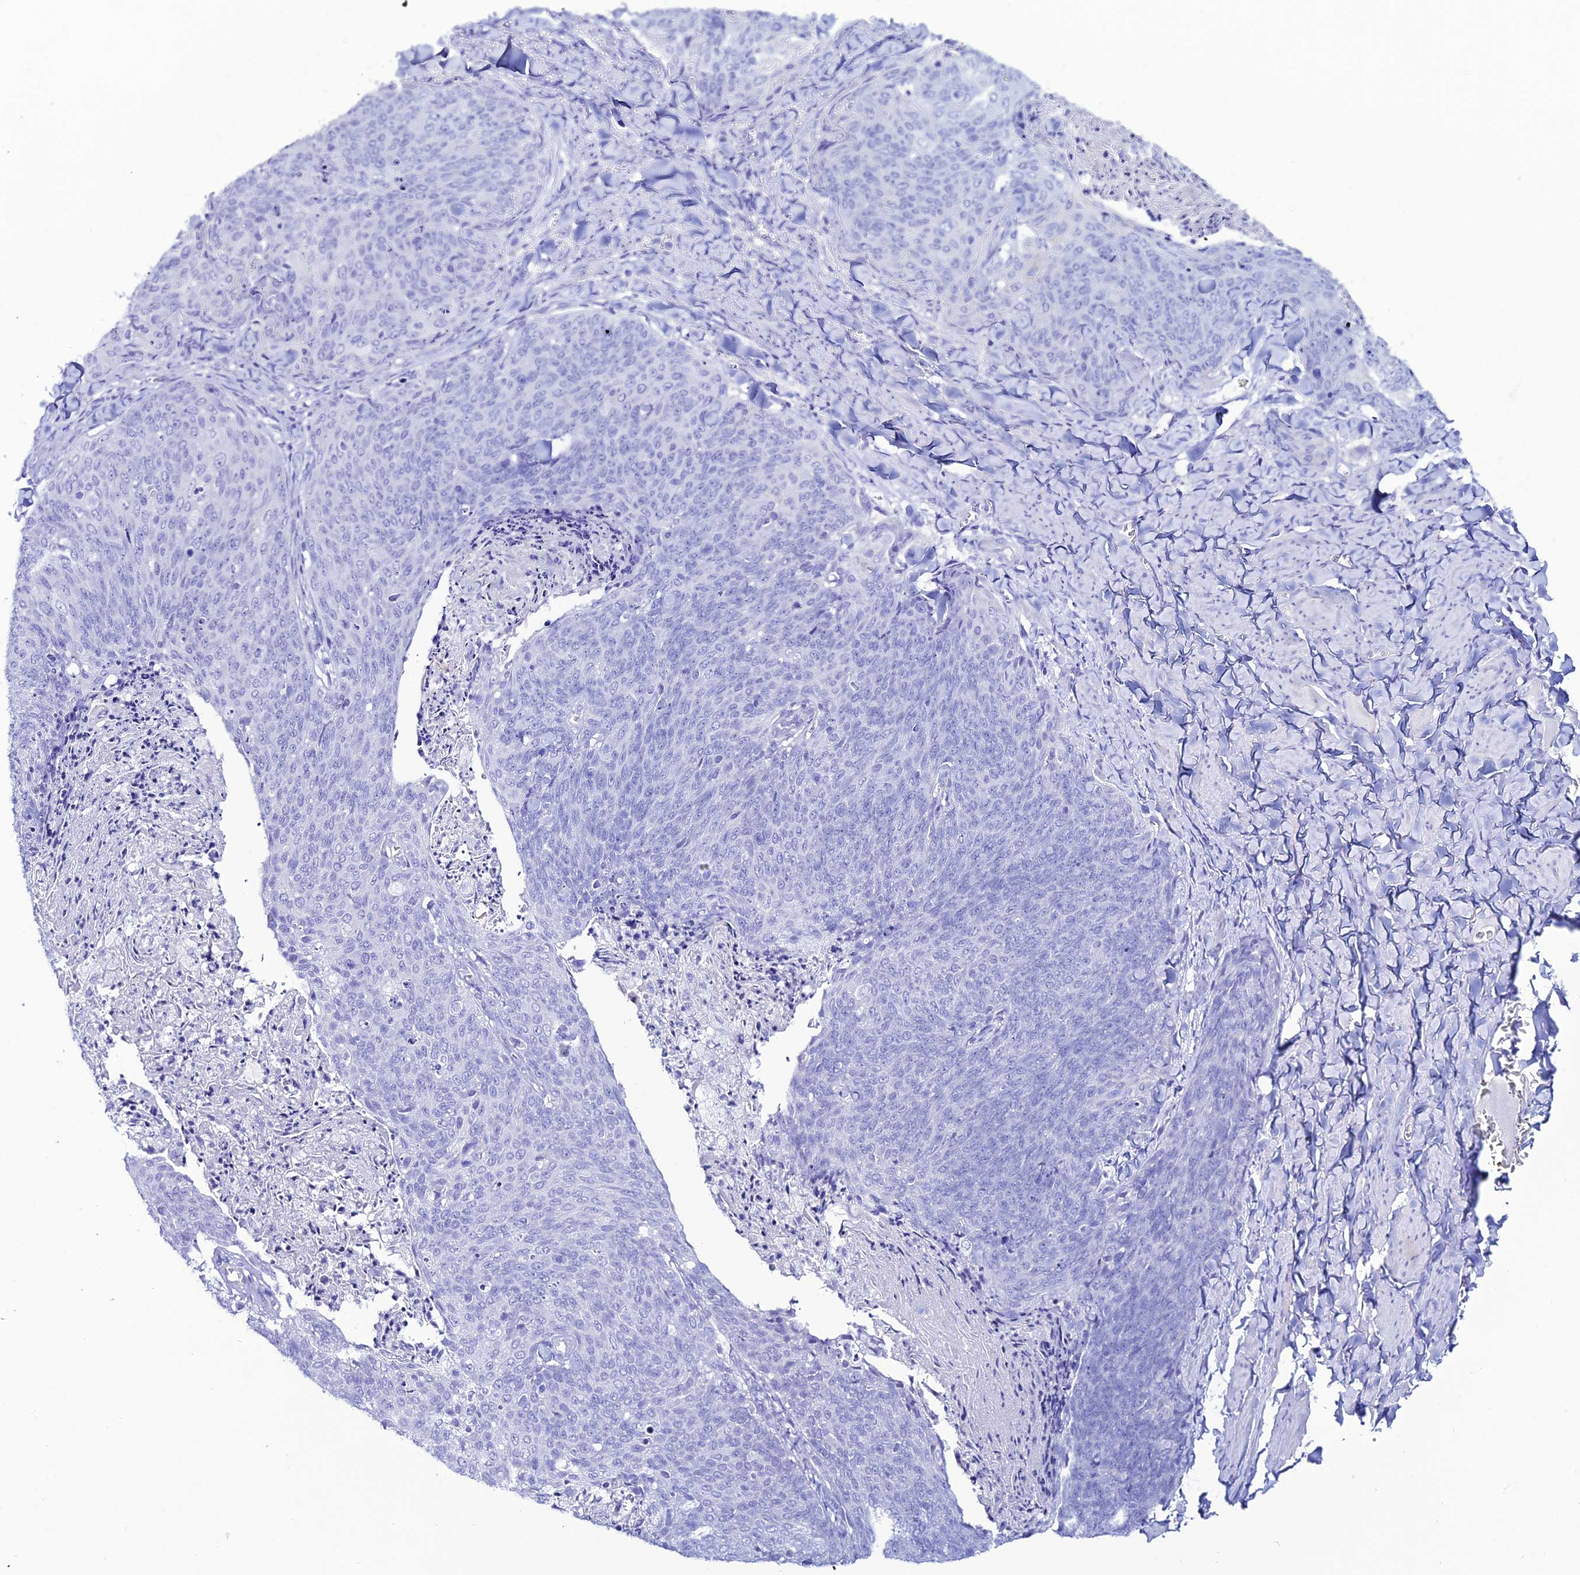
{"staining": {"intensity": "negative", "quantity": "none", "location": "none"}, "tissue": "skin cancer", "cell_type": "Tumor cells", "image_type": "cancer", "snomed": [{"axis": "morphology", "description": "Squamous cell carcinoma, NOS"}, {"axis": "topography", "description": "Skin"}, {"axis": "topography", "description": "Vulva"}], "caption": "This is an immunohistochemistry (IHC) micrograph of squamous cell carcinoma (skin). There is no staining in tumor cells.", "gene": "OR4D5", "patient": {"sex": "female", "age": 85}}